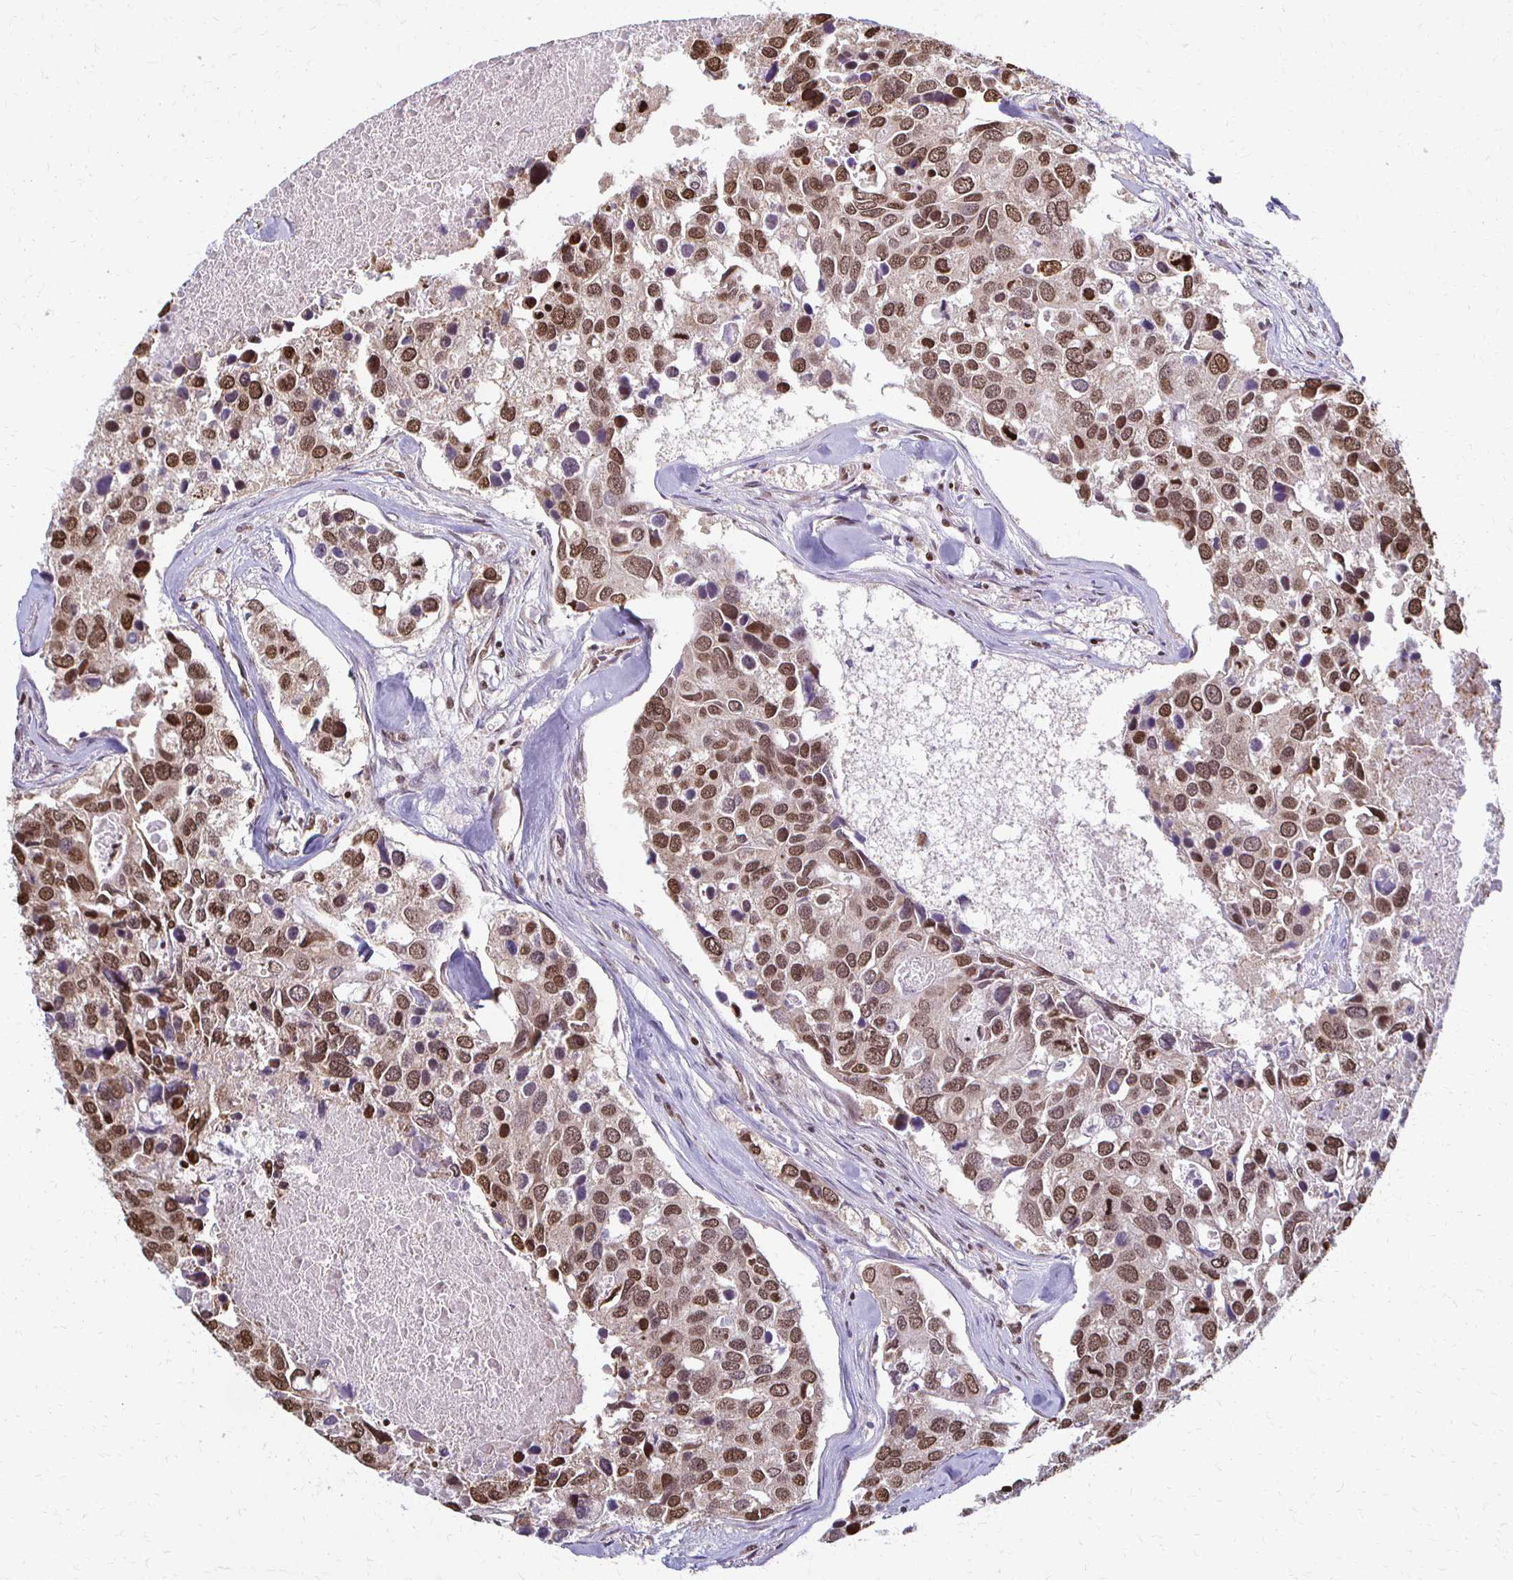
{"staining": {"intensity": "moderate", "quantity": ">75%", "location": "nuclear"}, "tissue": "breast cancer", "cell_type": "Tumor cells", "image_type": "cancer", "snomed": [{"axis": "morphology", "description": "Duct carcinoma"}, {"axis": "topography", "description": "Breast"}], "caption": "Moderate nuclear protein expression is seen in about >75% of tumor cells in breast cancer. The protein of interest is stained brown, and the nuclei are stained in blue (DAB (3,3'-diaminobenzidine) IHC with brightfield microscopy, high magnification).", "gene": "HOXA9", "patient": {"sex": "female", "age": 83}}